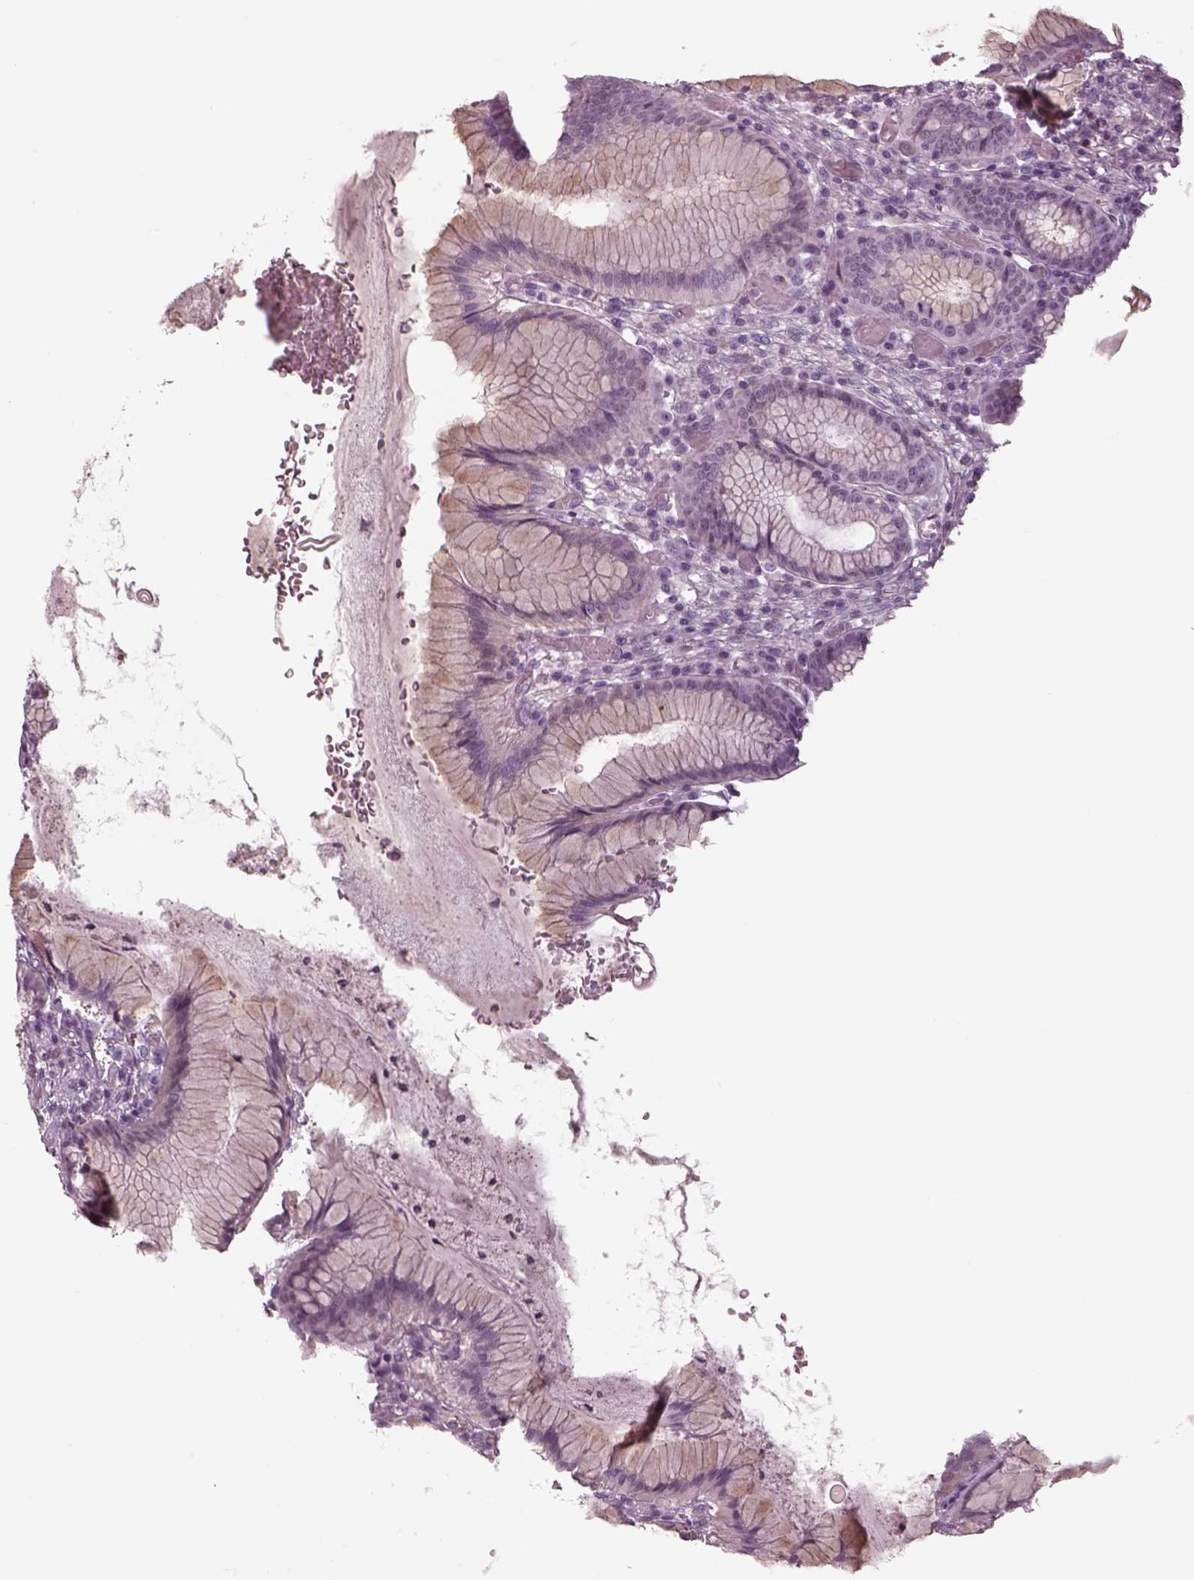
{"staining": {"intensity": "weak", "quantity": "<25%", "location": "cytoplasmic/membranous"}, "tissue": "stomach", "cell_type": "Glandular cells", "image_type": "normal", "snomed": [{"axis": "morphology", "description": "Normal tissue, NOS"}, {"axis": "topography", "description": "Stomach"}], "caption": "This is a histopathology image of IHC staining of normal stomach, which shows no staining in glandular cells. (Stains: DAB immunohistochemistry with hematoxylin counter stain, Microscopy: brightfield microscopy at high magnification).", "gene": "SEPTIN14", "patient": {"sex": "male", "age": 55}}